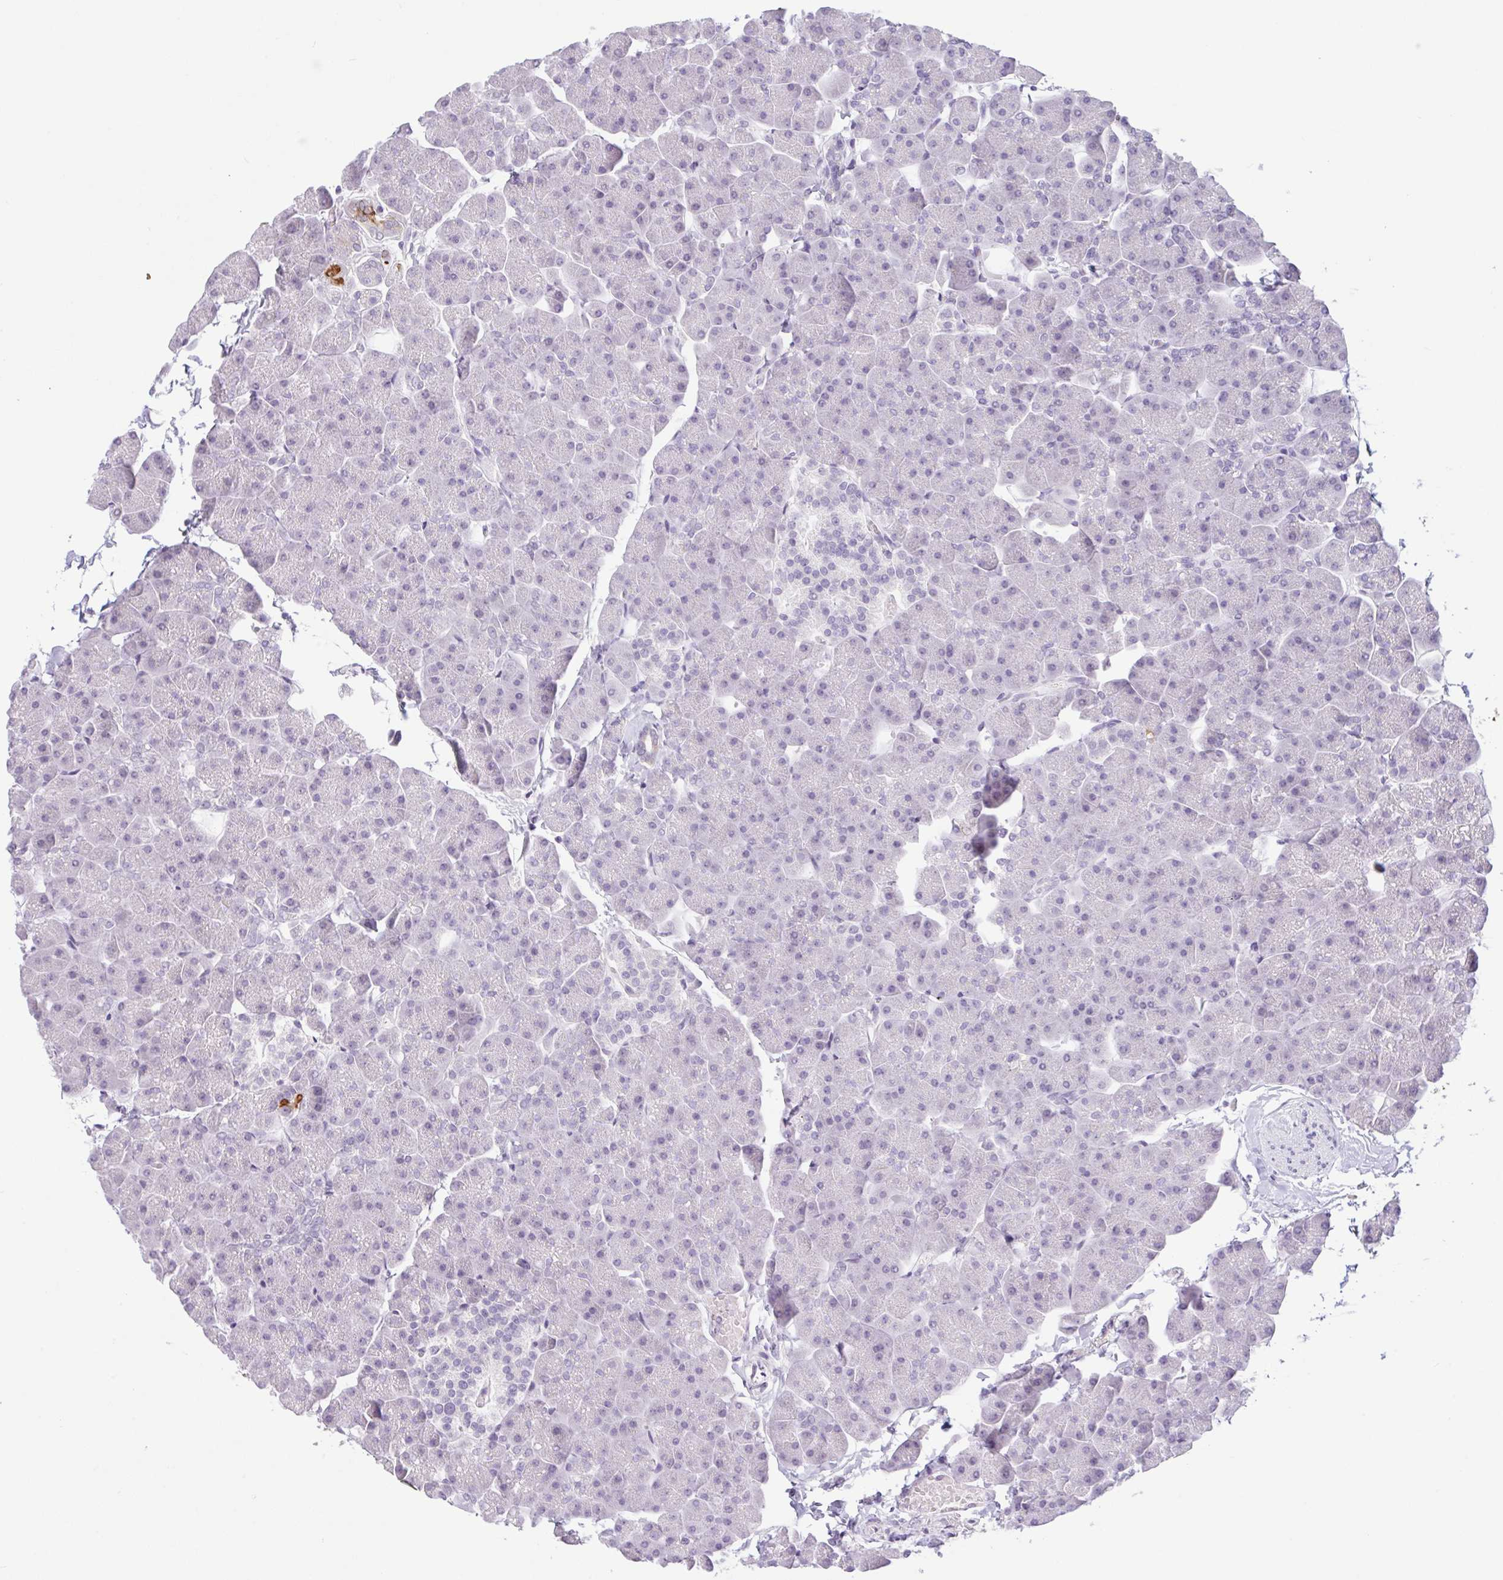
{"staining": {"intensity": "strong", "quantity": "<25%", "location": "cytoplasmic/membranous"}, "tissue": "pancreas", "cell_type": "Exocrine glandular cells", "image_type": "normal", "snomed": [{"axis": "morphology", "description": "Normal tissue, NOS"}, {"axis": "topography", "description": "Pancreas"}], "caption": "Strong cytoplasmic/membranous expression for a protein is seen in about <25% of exocrine glandular cells of benign pancreas using immunohistochemistry (IHC).", "gene": "CTSE", "patient": {"sex": "male", "age": 35}}